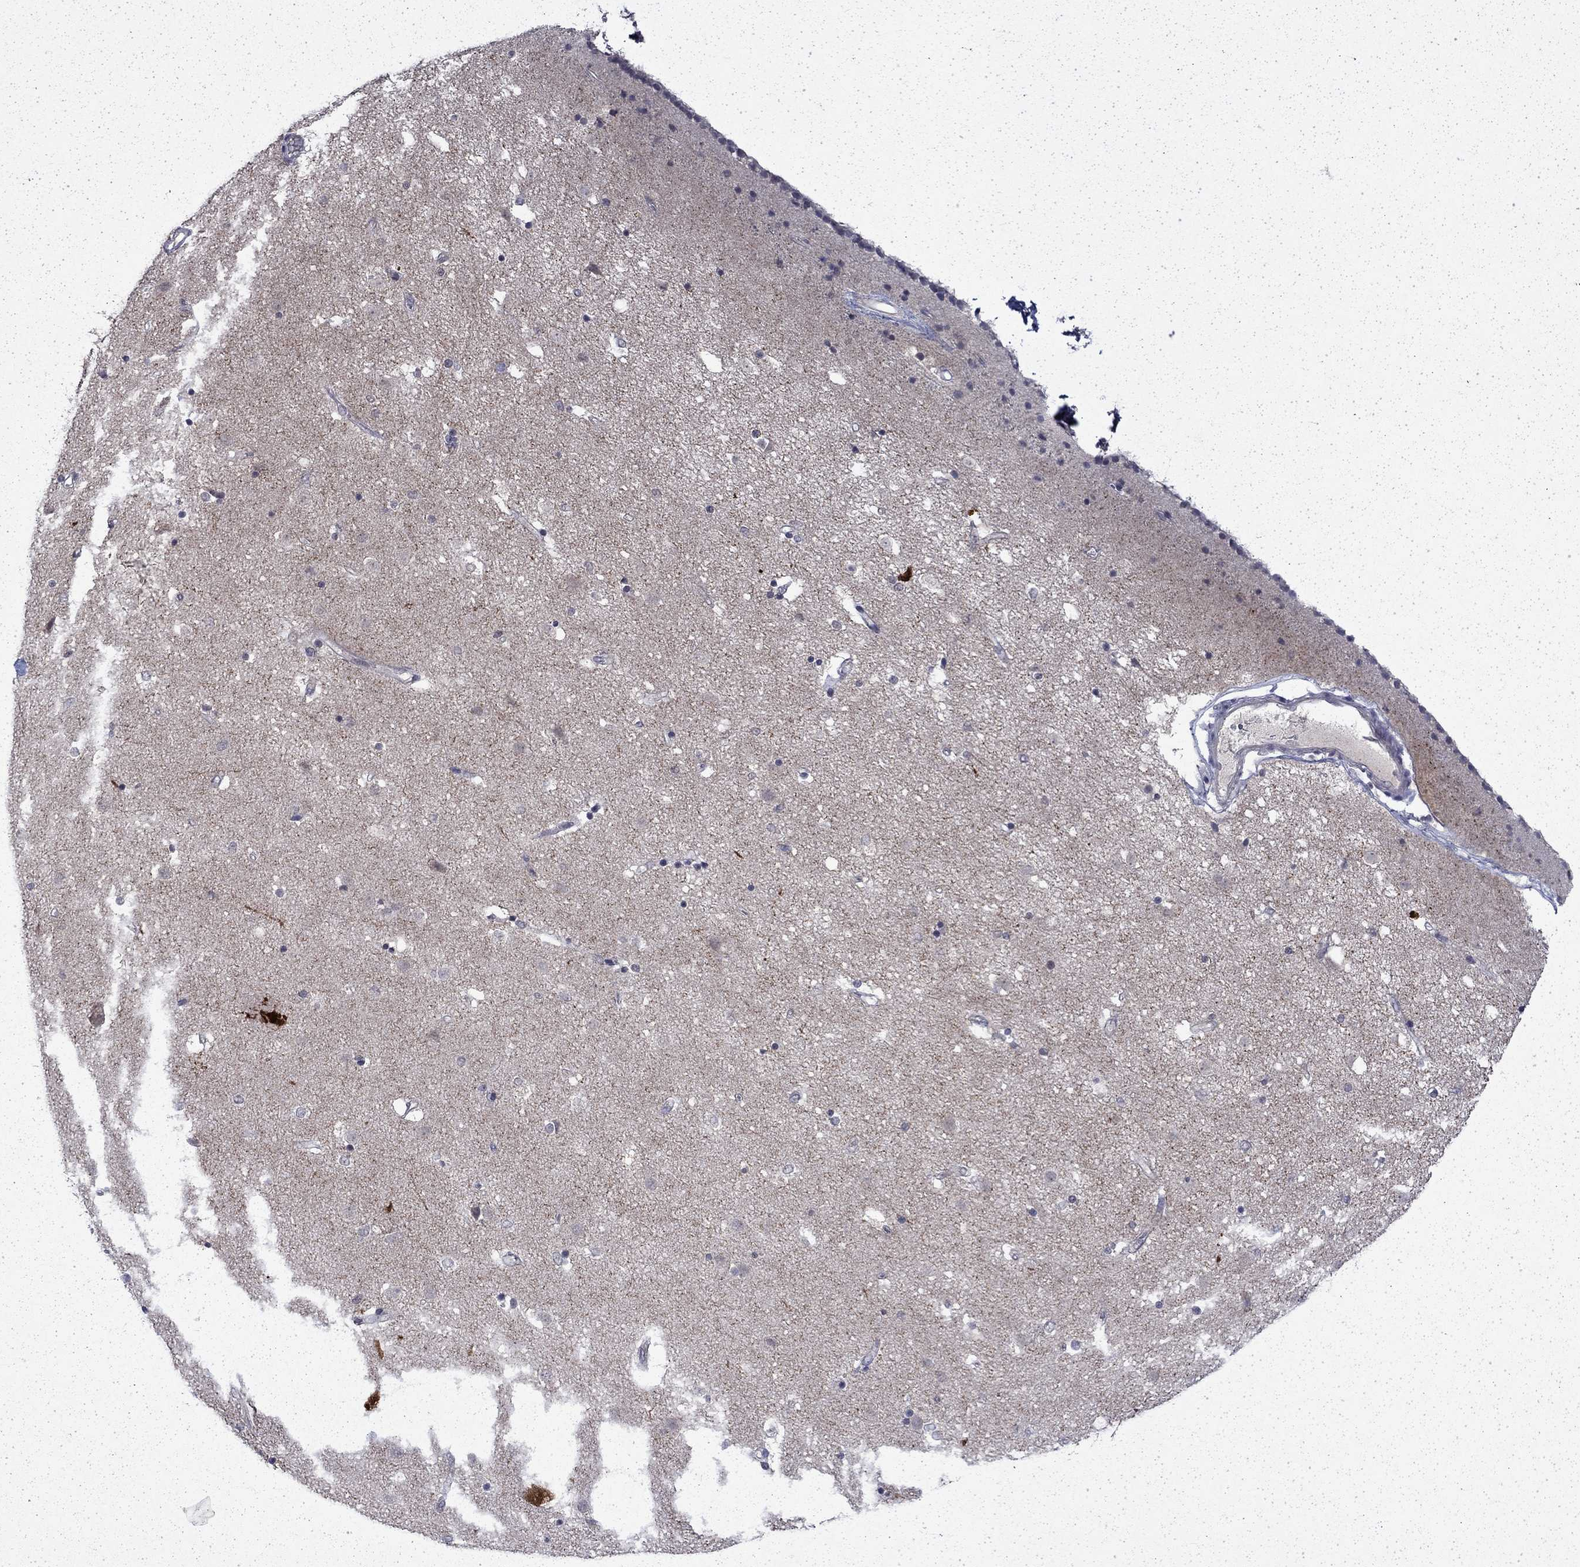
{"staining": {"intensity": "negative", "quantity": "none", "location": "none"}, "tissue": "caudate", "cell_type": "Glial cells", "image_type": "normal", "snomed": [{"axis": "morphology", "description": "Normal tissue, NOS"}, {"axis": "topography", "description": "Lateral ventricle wall"}], "caption": "Immunohistochemistry (IHC) micrograph of unremarkable caudate: human caudate stained with DAB (3,3'-diaminobenzidine) exhibits no significant protein positivity in glial cells.", "gene": "CHAT", "patient": {"sex": "female", "age": 71}}